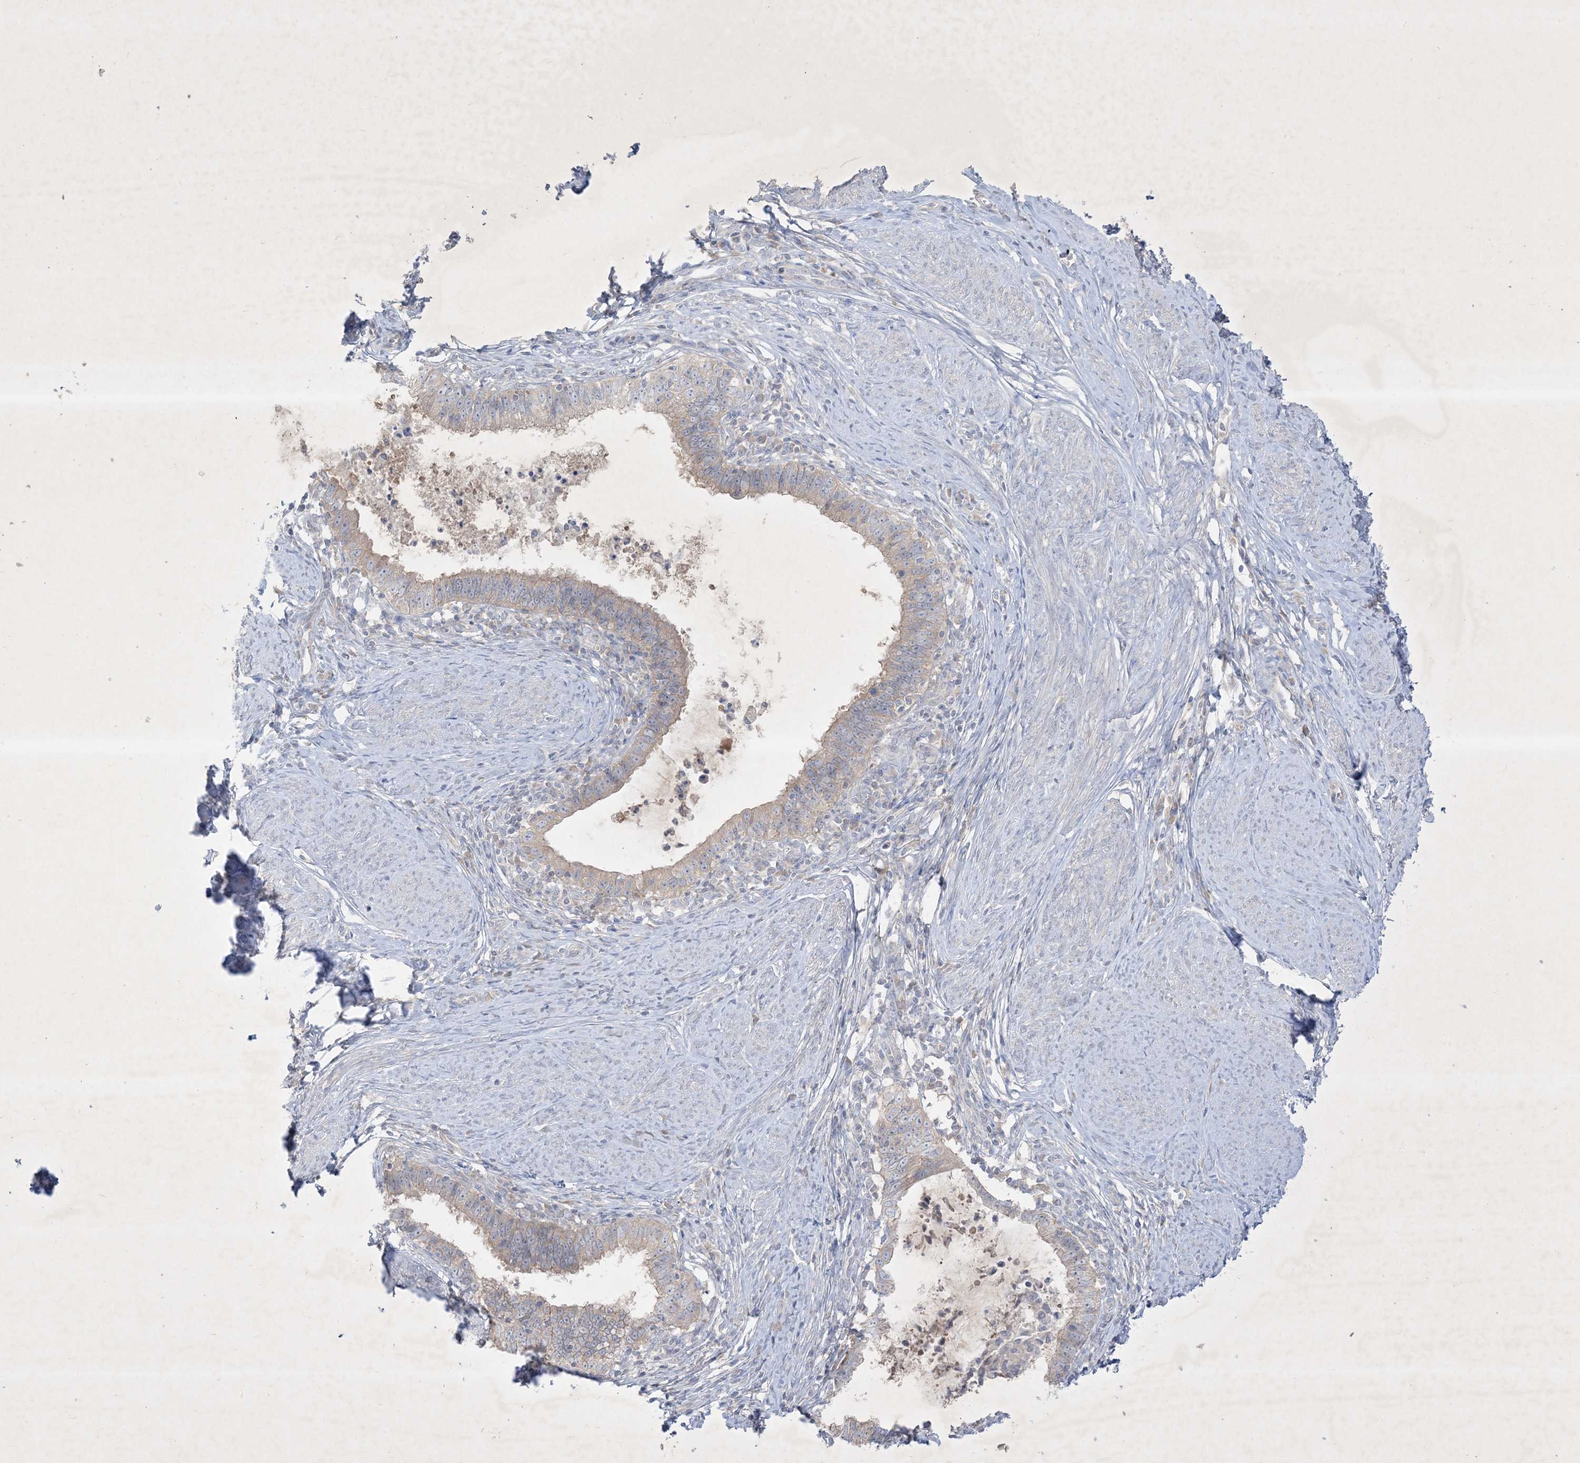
{"staining": {"intensity": "weak", "quantity": ">75%", "location": "cytoplasmic/membranous"}, "tissue": "cervical cancer", "cell_type": "Tumor cells", "image_type": "cancer", "snomed": [{"axis": "morphology", "description": "Adenocarcinoma, NOS"}, {"axis": "topography", "description": "Cervix"}], "caption": "Protein staining reveals weak cytoplasmic/membranous positivity in about >75% of tumor cells in cervical cancer (adenocarcinoma). Using DAB (3,3'-diaminobenzidine) (brown) and hematoxylin (blue) stains, captured at high magnification using brightfield microscopy.", "gene": "PLEKHA3", "patient": {"sex": "female", "age": 36}}